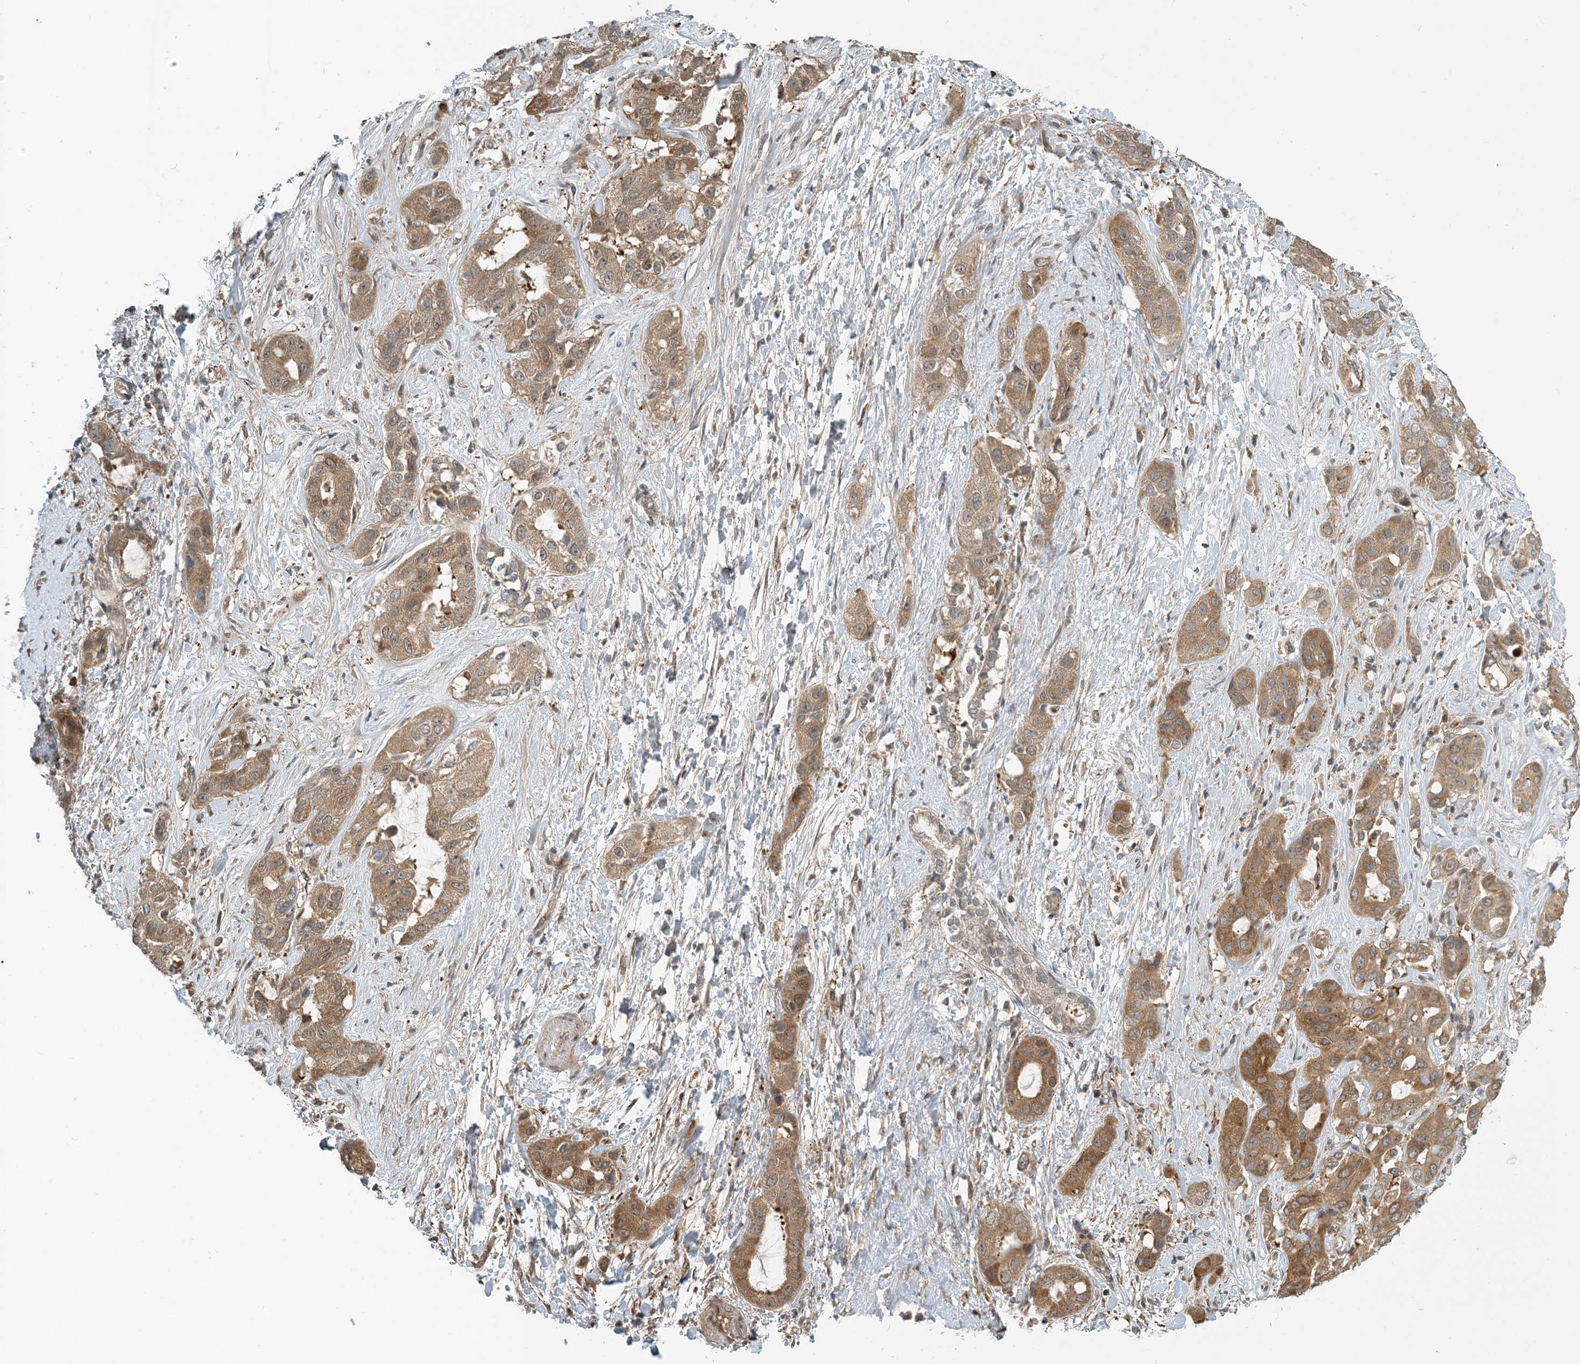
{"staining": {"intensity": "moderate", "quantity": ">75%", "location": "cytoplasmic/membranous"}, "tissue": "liver cancer", "cell_type": "Tumor cells", "image_type": "cancer", "snomed": [{"axis": "morphology", "description": "Cholangiocarcinoma"}, {"axis": "topography", "description": "Liver"}], "caption": "Cholangiocarcinoma (liver) stained with a brown dye demonstrates moderate cytoplasmic/membranous positive staining in approximately >75% of tumor cells.", "gene": "ZBTB3", "patient": {"sex": "female", "age": 52}}